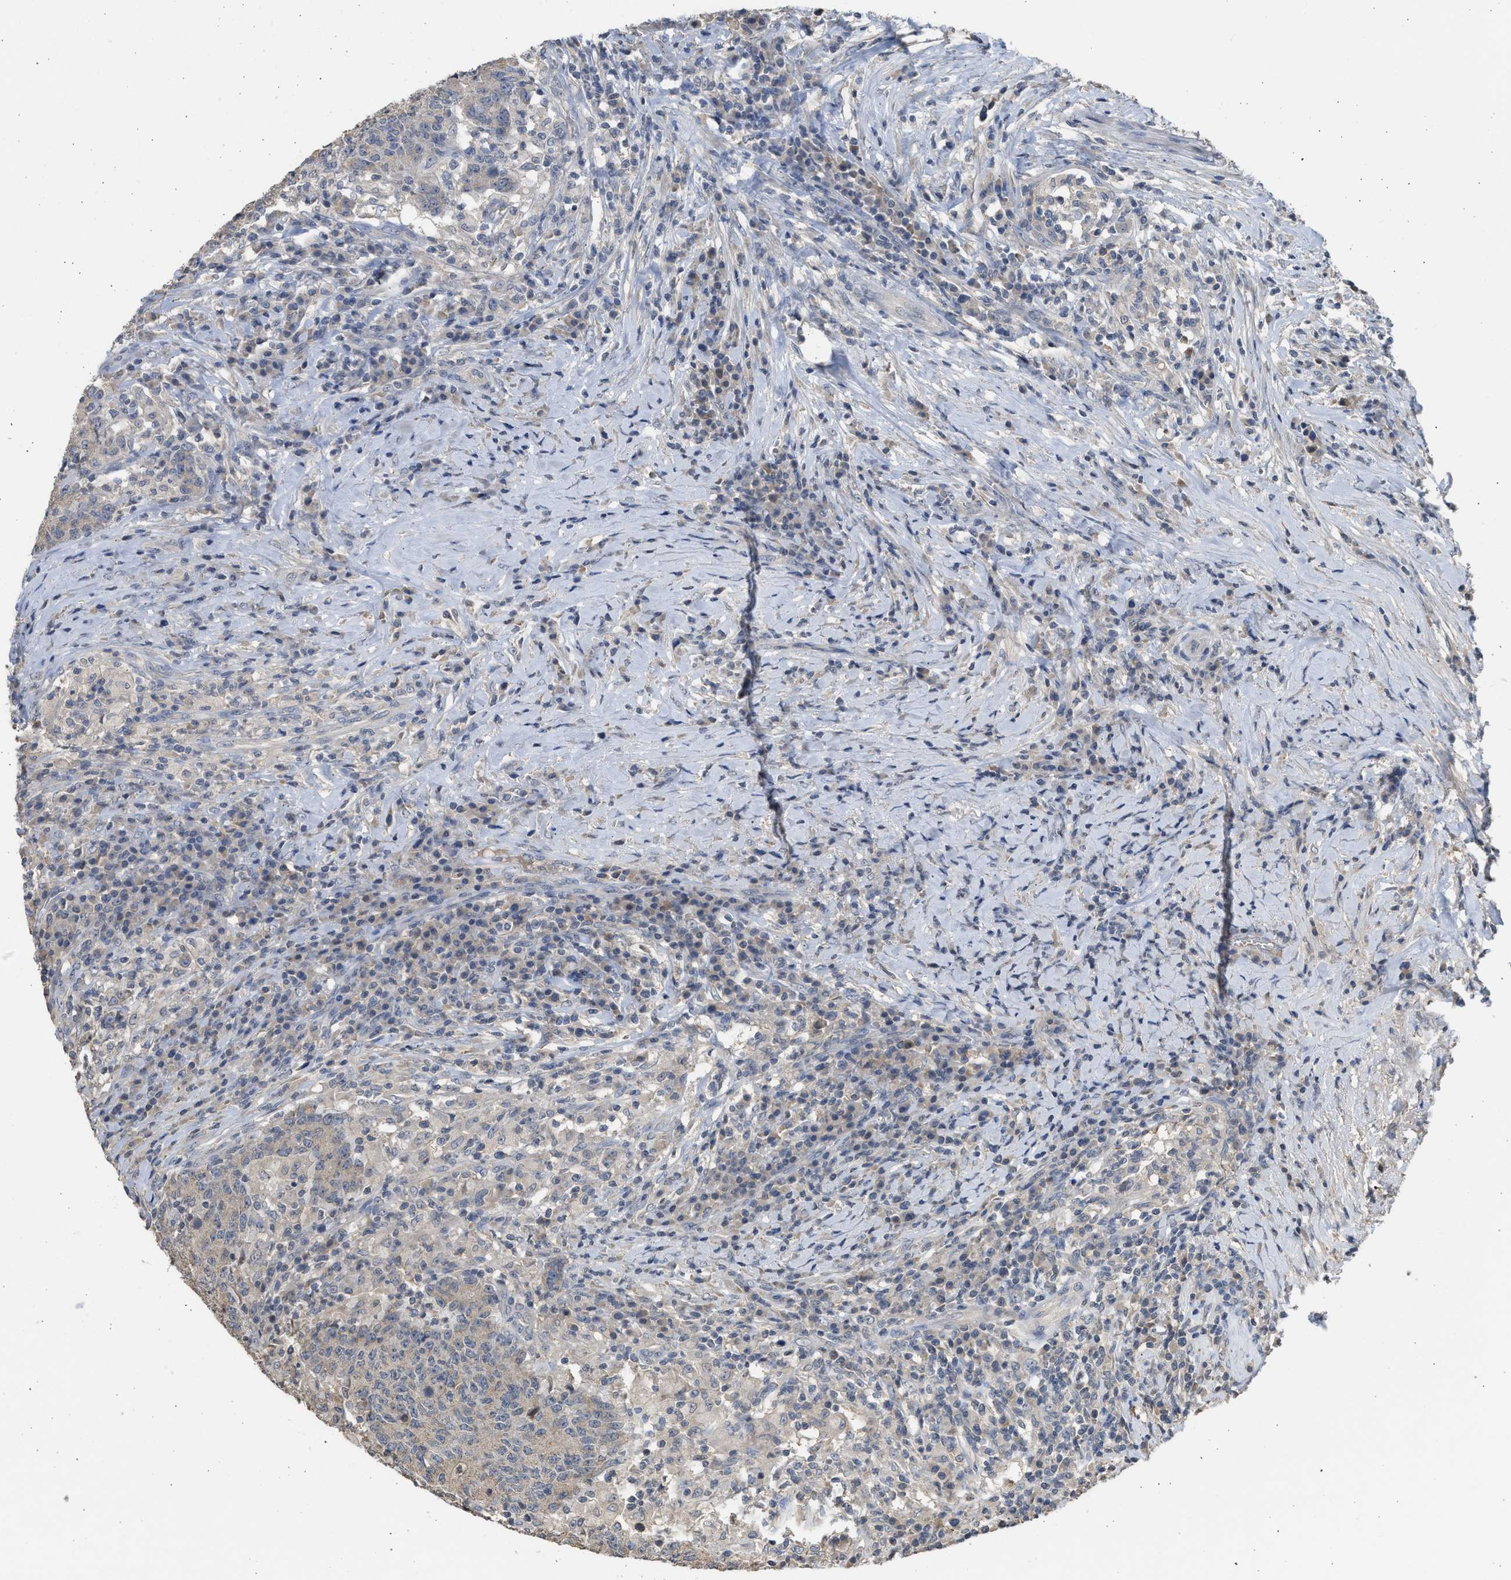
{"staining": {"intensity": "weak", "quantity": "<25%", "location": "cytoplasmic/membranous"}, "tissue": "colorectal cancer", "cell_type": "Tumor cells", "image_type": "cancer", "snomed": [{"axis": "morphology", "description": "Normal tissue, NOS"}, {"axis": "morphology", "description": "Adenocarcinoma, NOS"}, {"axis": "topography", "description": "Colon"}], "caption": "Immunohistochemistry micrograph of neoplastic tissue: human colorectal cancer (adenocarcinoma) stained with DAB (3,3'-diaminobenzidine) displays no significant protein positivity in tumor cells.", "gene": "SULT2A1", "patient": {"sex": "female", "age": 75}}